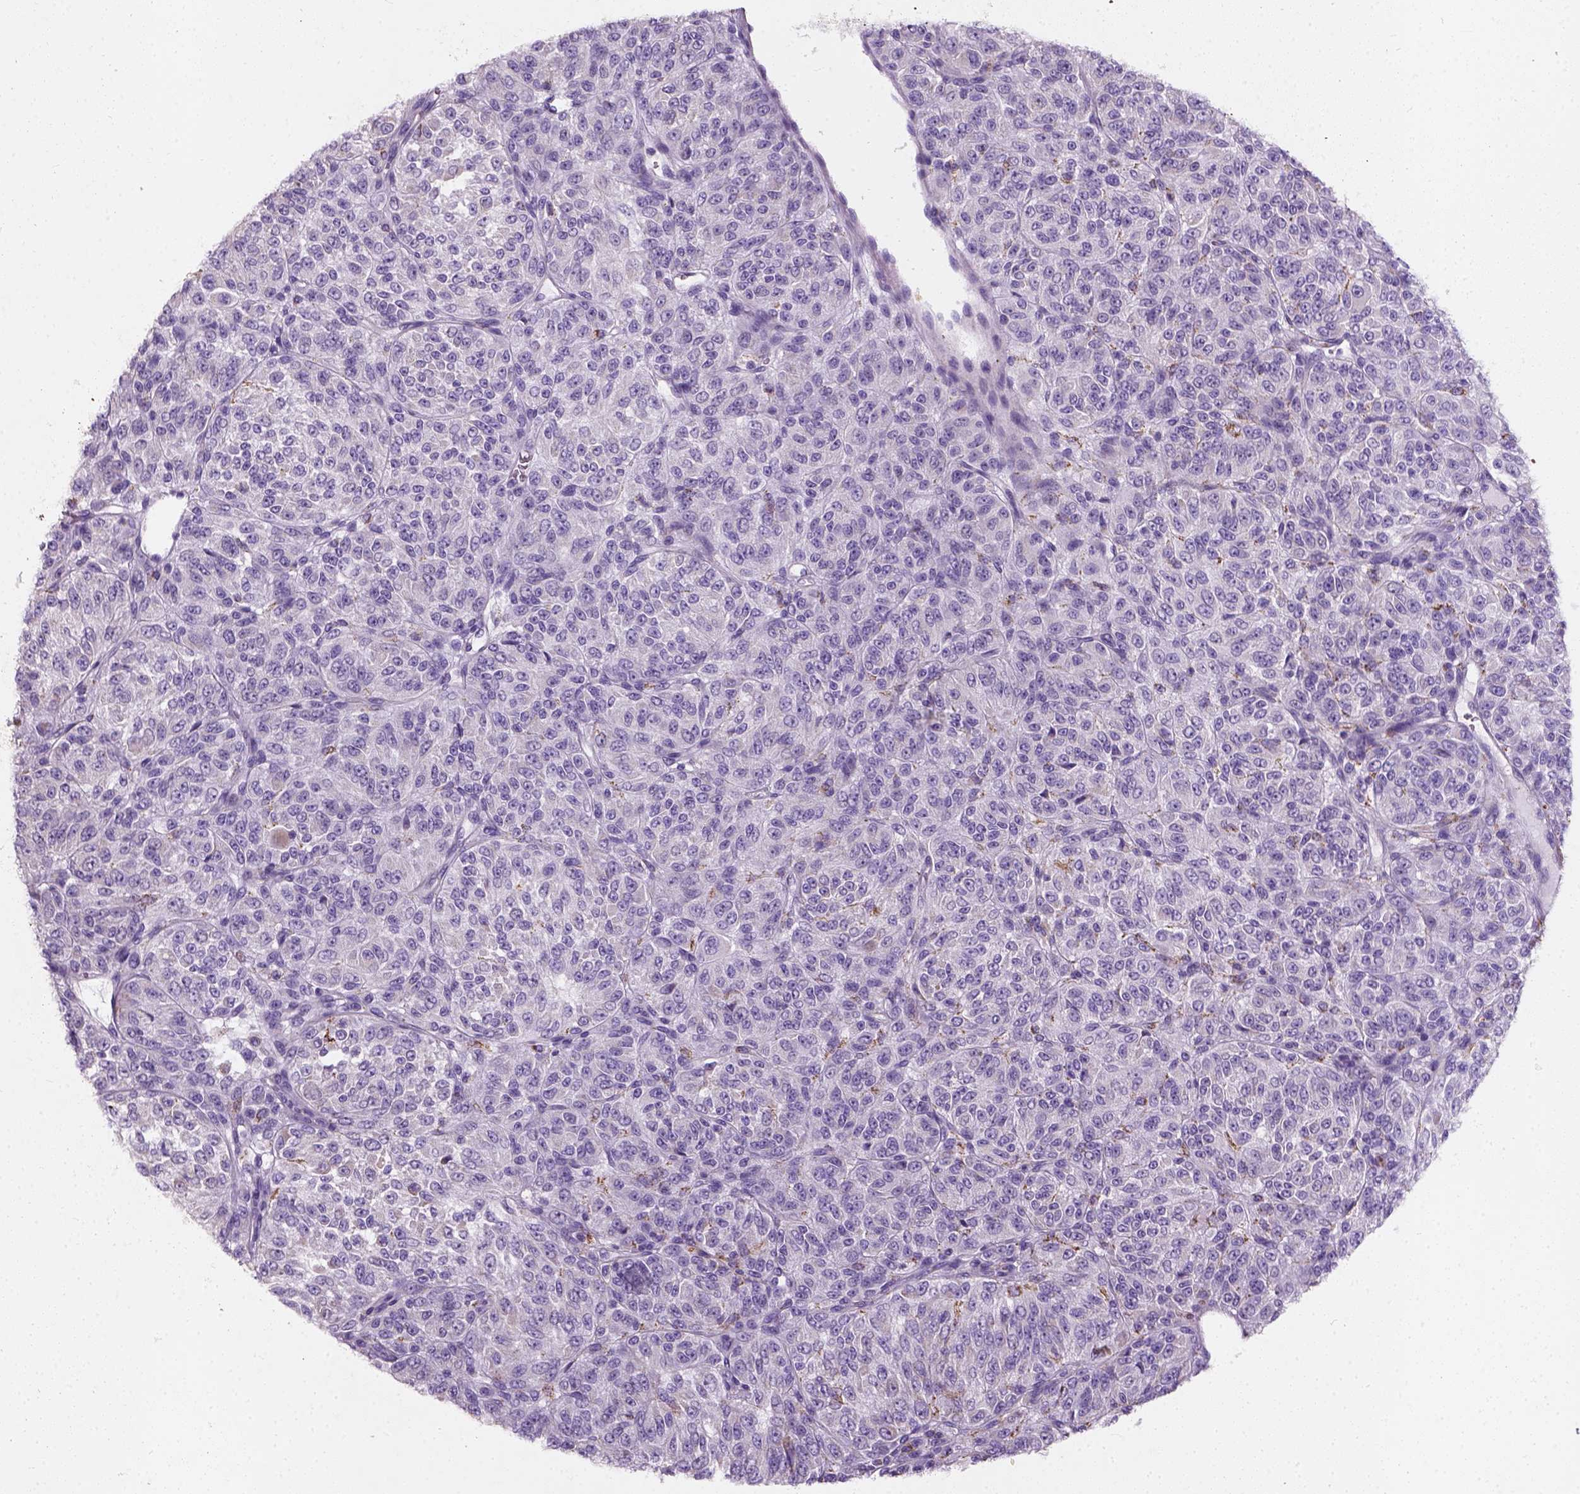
{"staining": {"intensity": "negative", "quantity": "none", "location": "none"}, "tissue": "melanoma", "cell_type": "Tumor cells", "image_type": "cancer", "snomed": [{"axis": "morphology", "description": "Malignant melanoma, Metastatic site"}, {"axis": "topography", "description": "Brain"}], "caption": "An immunohistochemistry micrograph of malignant melanoma (metastatic site) is shown. There is no staining in tumor cells of malignant melanoma (metastatic site).", "gene": "CHODL", "patient": {"sex": "female", "age": 56}}